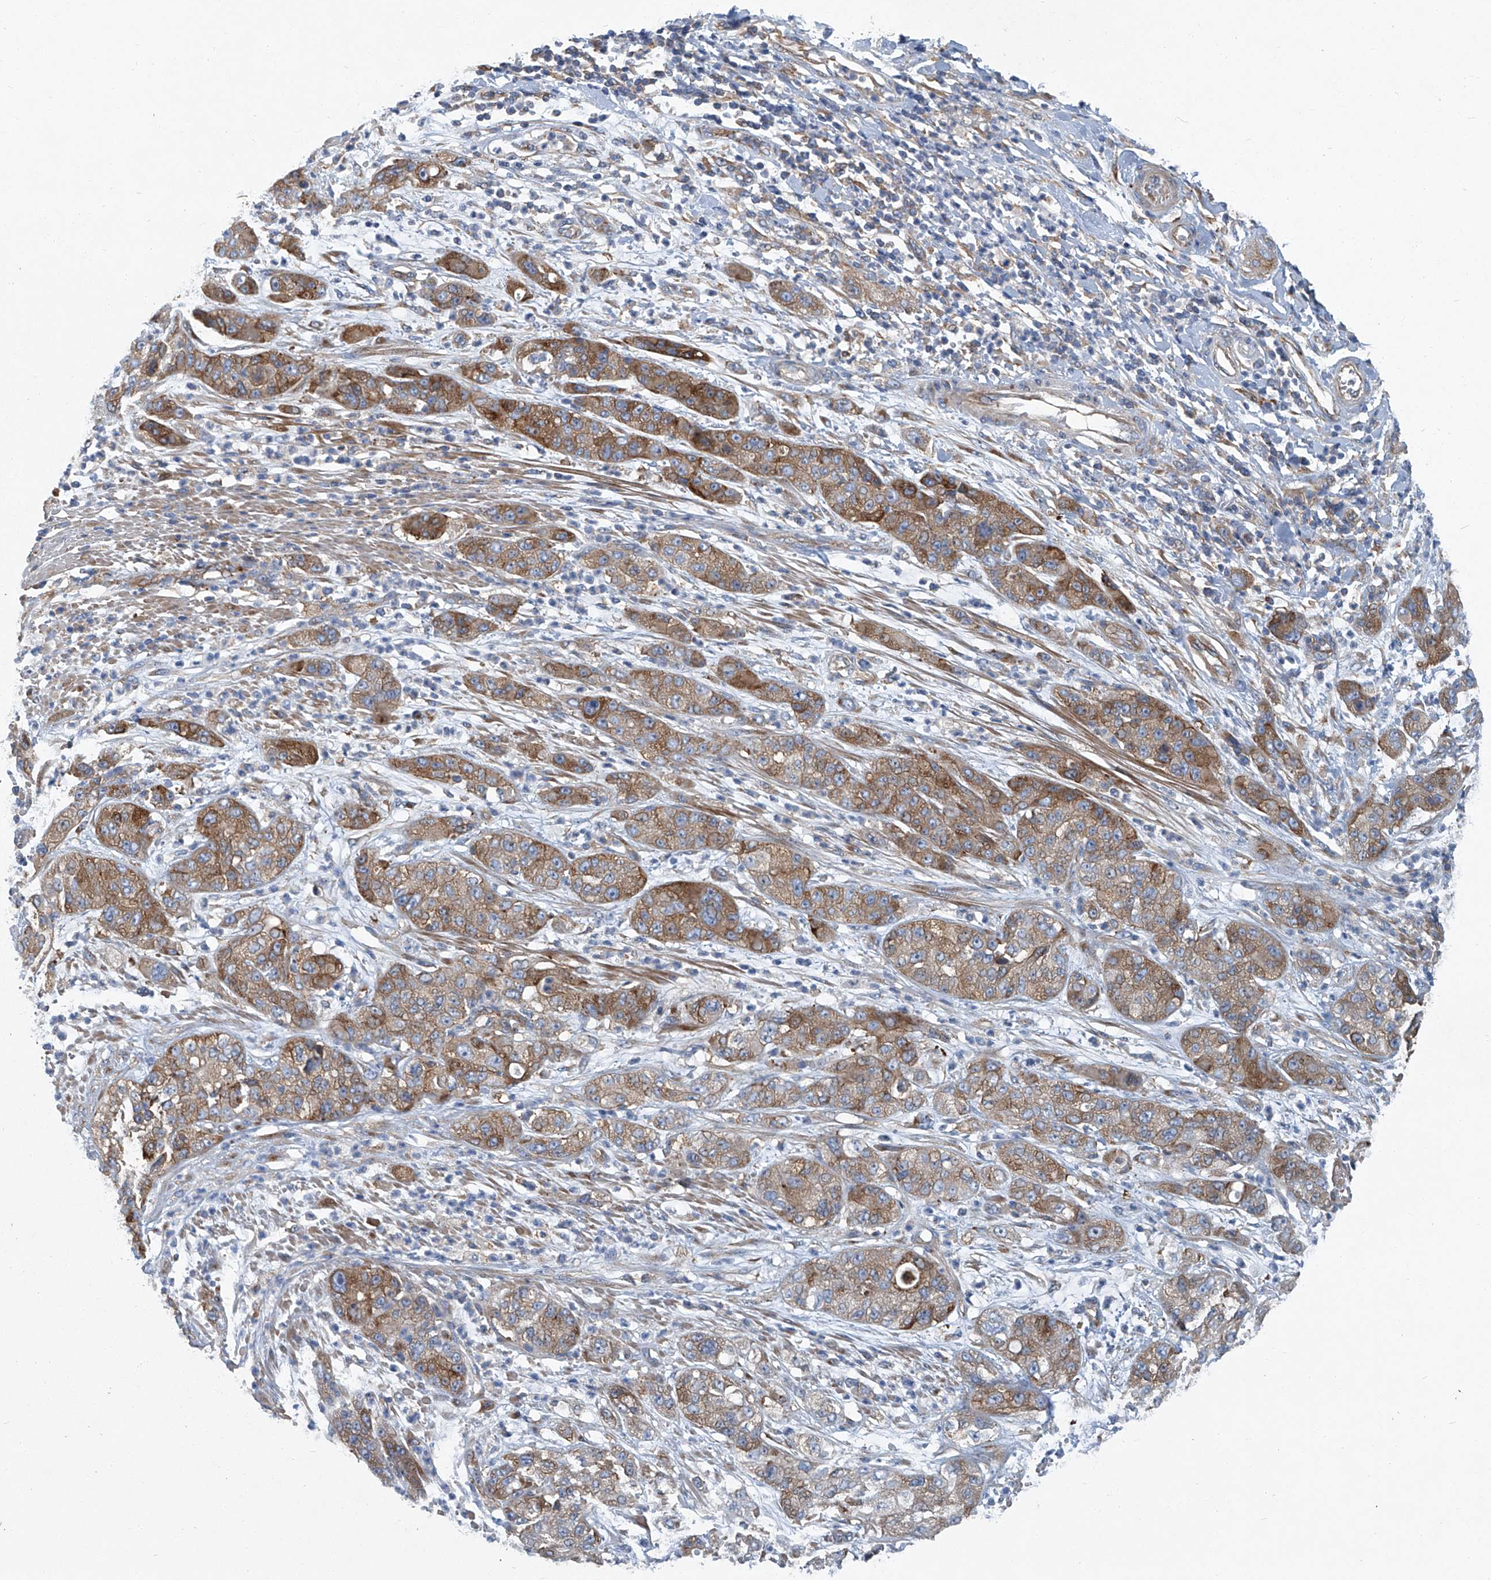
{"staining": {"intensity": "moderate", "quantity": ">75%", "location": "cytoplasmic/membranous"}, "tissue": "pancreatic cancer", "cell_type": "Tumor cells", "image_type": "cancer", "snomed": [{"axis": "morphology", "description": "Adenocarcinoma, NOS"}, {"axis": "topography", "description": "Pancreas"}], "caption": "This histopathology image shows IHC staining of pancreatic cancer, with medium moderate cytoplasmic/membranous expression in approximately >75% of tumor cells.", "gene": "PIGH", "patient": {"sex": "female", "age": 78}}